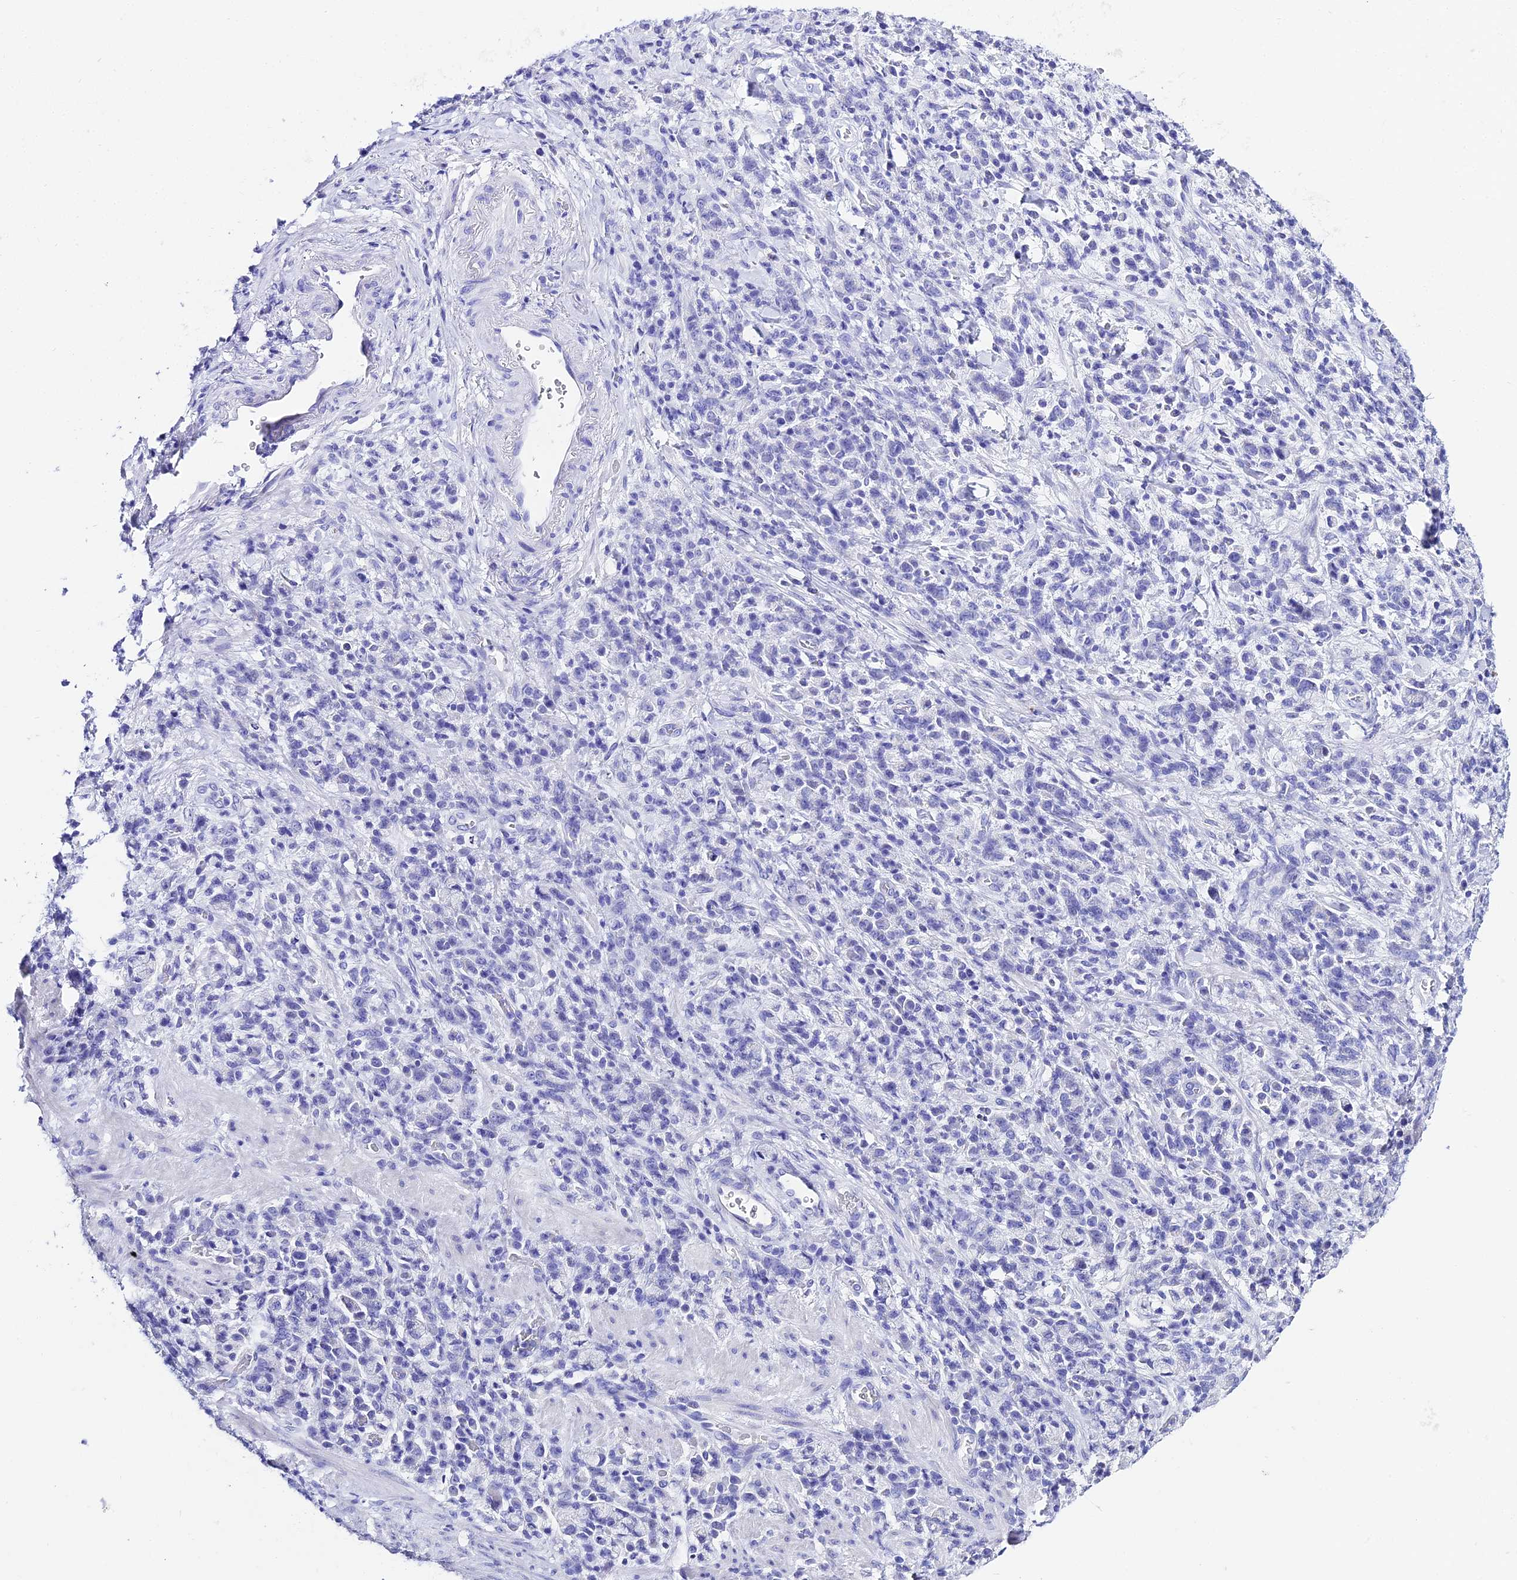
{"staining": {"intensity": "negative", "quantity": "none", "location": "none"}, "tissue": "stomach cancer", "cell_type": "Tumor cells", "image_type": "cancer", "snomed": [{"axis": "morphology", "description": "Adenocarcinoma, NOS"}, {"axis": "topography", "description": "Stomach"}], "caption": "Stomach adenocarcinoma was stained to show a protein in brown. There is no significant staining in tumor cells. Nuclei are stained in blue.", "gene": "TRMT44", "patient": {"sex": "male", "age": 76}}